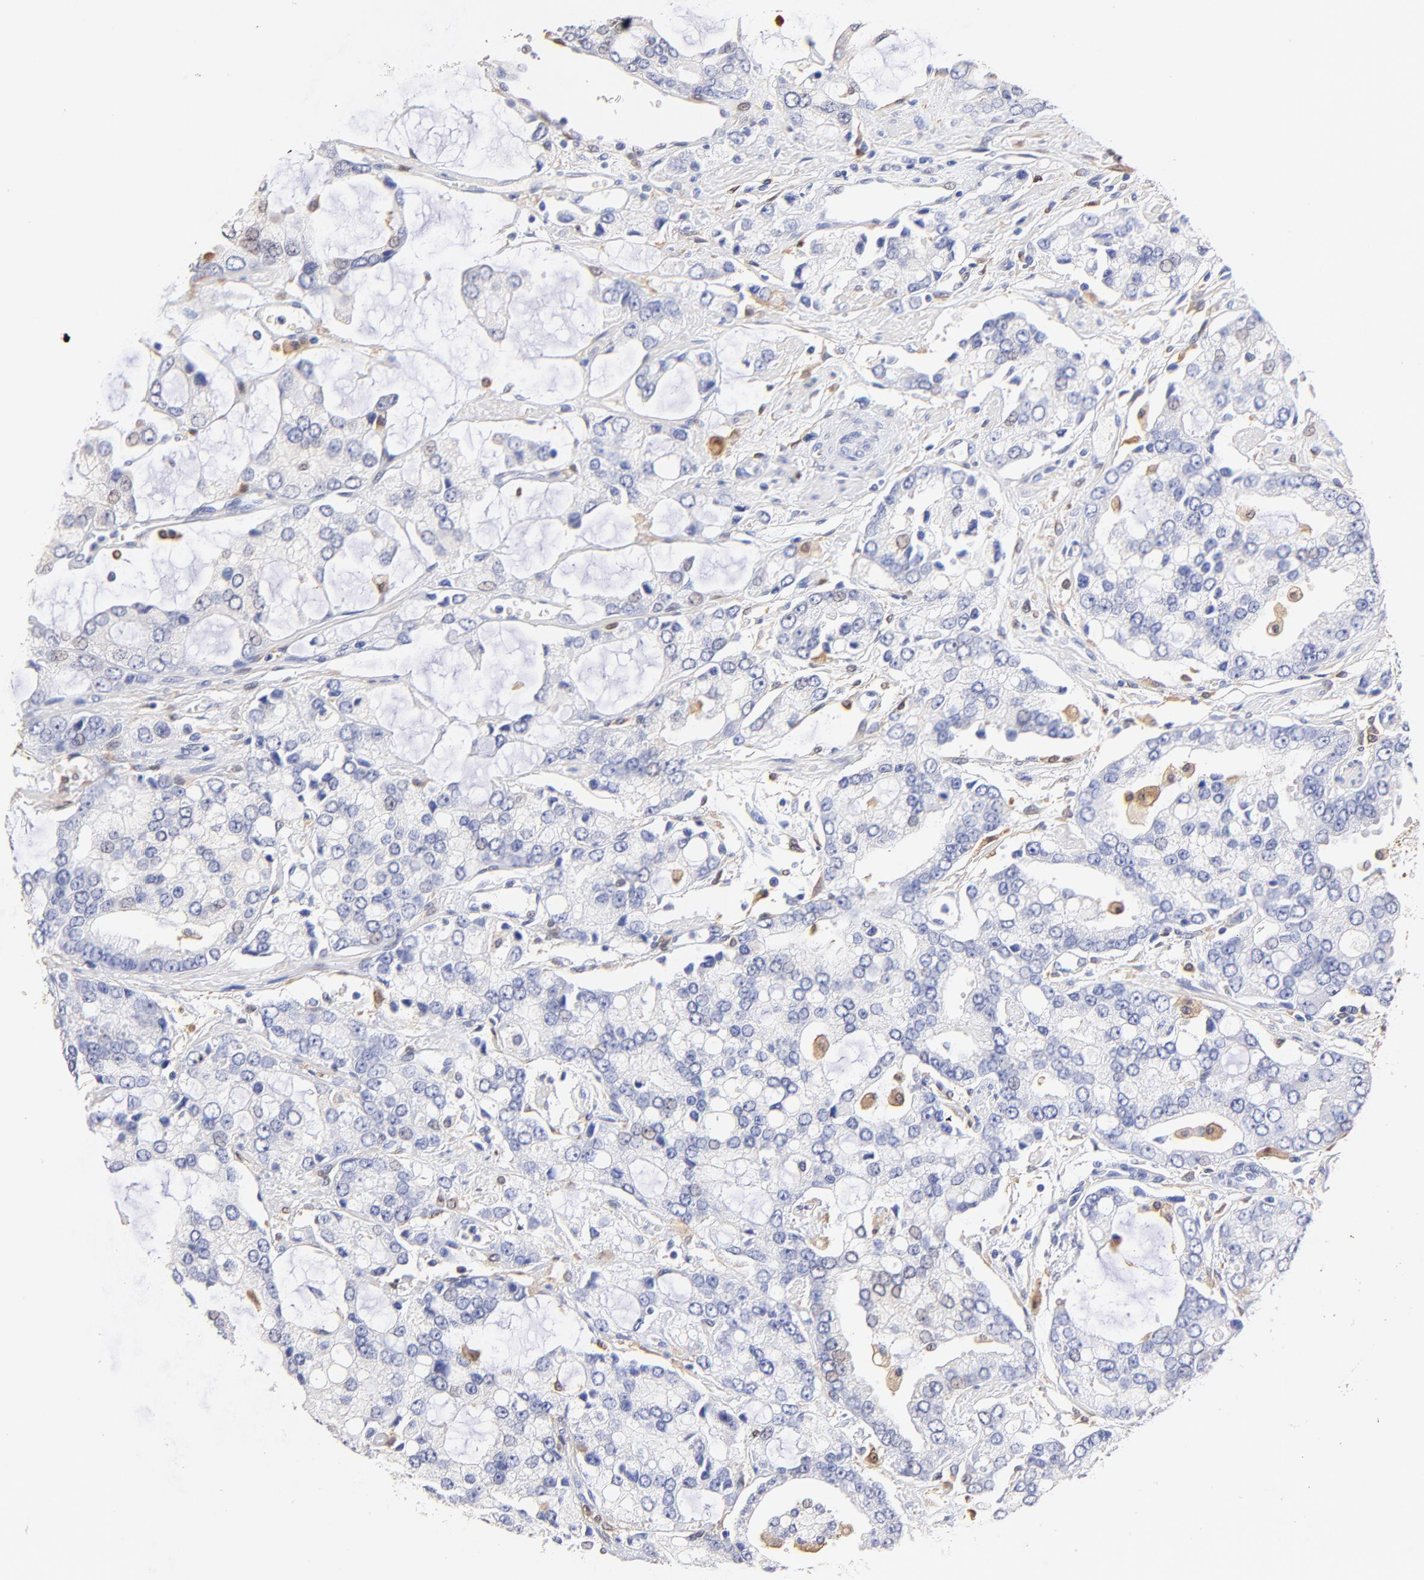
{"staining": {"intensity": "negative", "quantity": "none", "location": "none"}, "tissue": "prostate cancer", "cell_type": "Tumor cells", "image_type": "cancer", "snomed": [{"axis": "morphology", "description": "Adenocarcinoma, High grade"}, {"axis": "topography", "description": "Prostate"}], "caption": "Immunohistochemistry micrograph of human adenocarcinoma (high-grade) (prostate) stained for a protein (brown), which displays no positivity in tumor cells.", "gene": "ALDH1A1", "patient": {"sex": "male", "age": 67}}